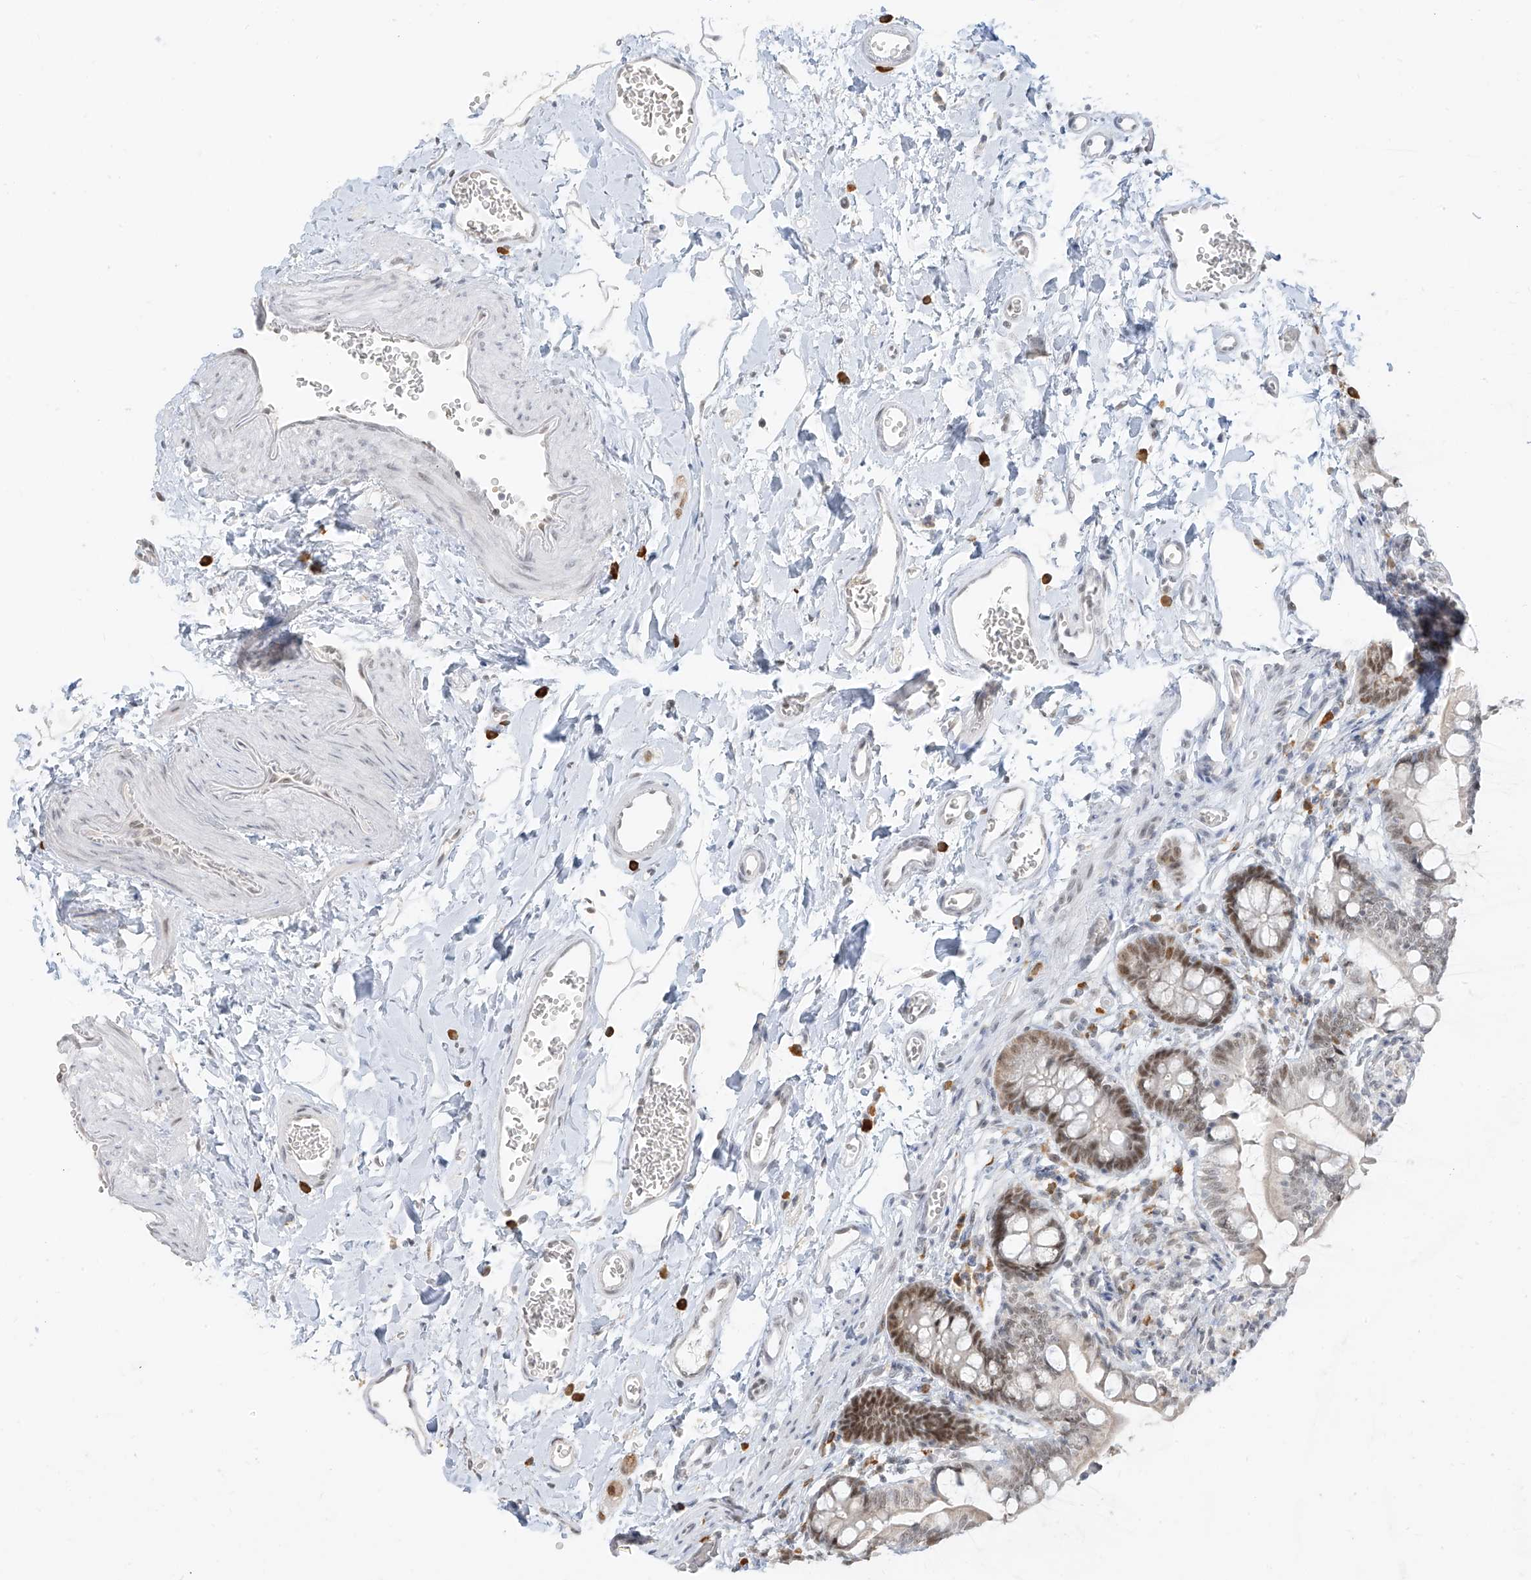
{"staining": {"intensity": "moderate", "quantity": "25%-75%", "location": "nuclear"}, "tissue": "small intestine", "cell_type": "Glandular cells", "image_type": "normal", "snomed": [{"axis": "morphology", "description": "Normal tissue, NOS"}, {"axis": "topography", "description": "Small intestine"}], "caption": "Immunohistochemistry (IHC) staining of unremarkable small intestine, which displays medium levels of moderate nuclear positivity in about 25%-75% of glandular cells indicating moderate nuclear protein positivity. The staining was performed using DAB (brown) for protein detection and nuclei were counterstained in hematoxylin (blue).", "gene": "ZMYM2", "patient": {"sex": "male", "age": 52}}